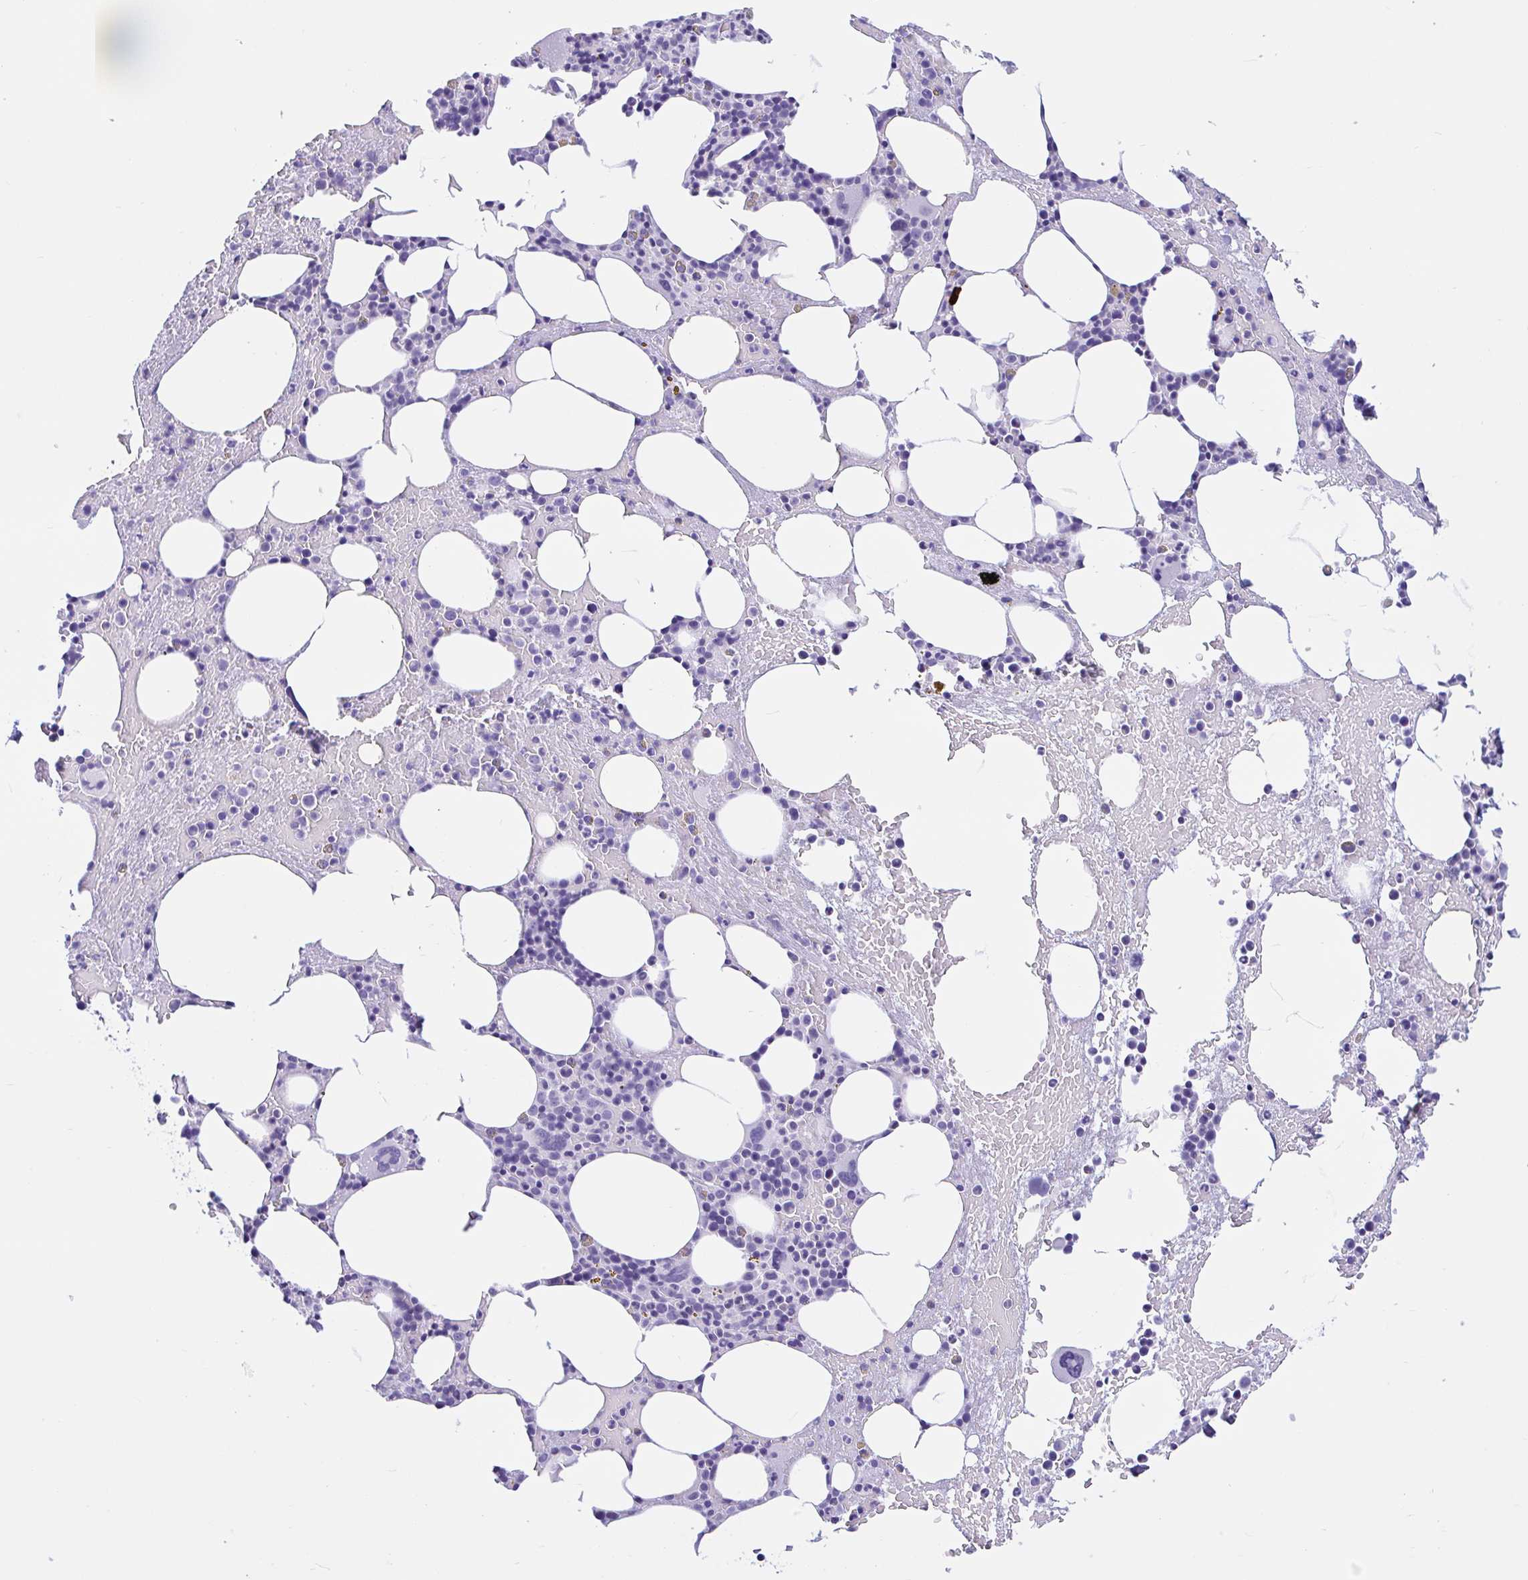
{"staining": {"intensity": "negative", "quantity": "none", "location": "none"}, "tissue": "bone marrow", "cell_type": "Hematopoietic cells", "image_type": "normal", "snomed": [{"axis": "morphology", "description": "Normal tissue, NOS"}, {"axis": "topography", "description": "Bone marrow"}], "caption": "High power microscopy image of an immunohistochemistry photomicrograph of unremarkable bone marrow, revealing no significant positivity in hematopoietic cells. (DAB immunohistochemistry (IHC), high magnification).", "gene": "ZNF319", "patient": {"sex": "female", "age": 62}}